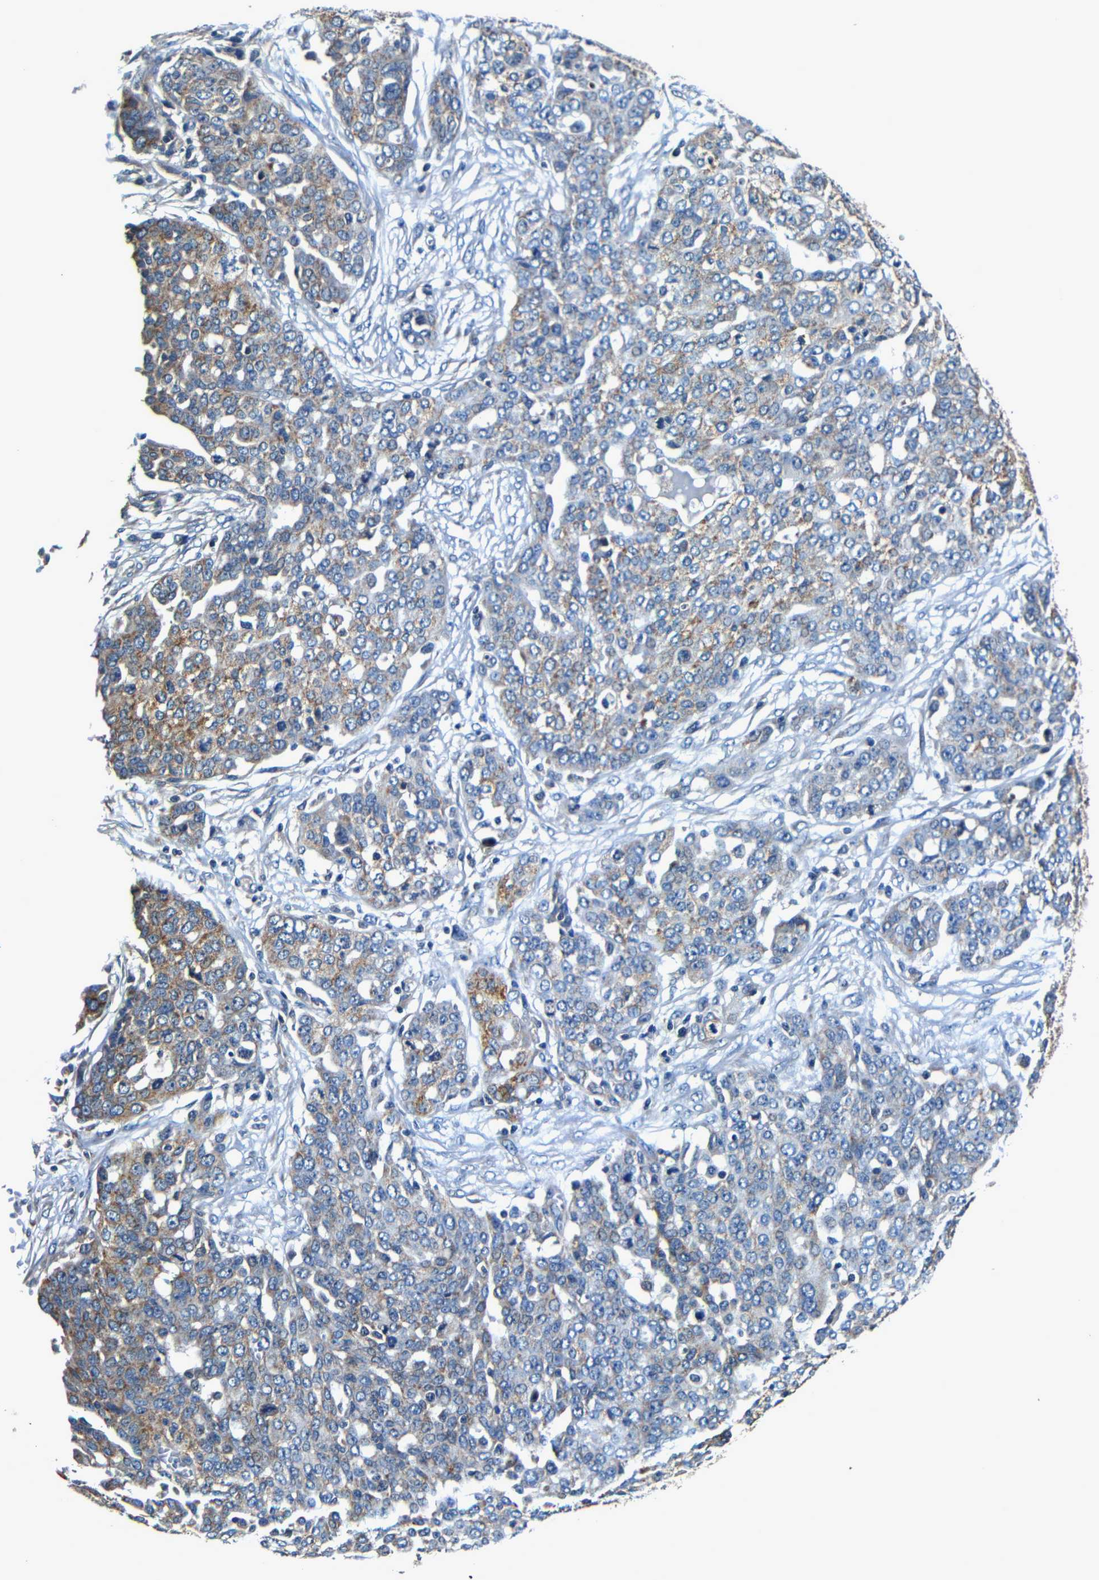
{"staining": {"intensity": "moderate", "quantity": "<25%", "location": "cytoplasmic/membranous"}, "tissue": "ovarian cancer", "cell_type": "Tumor cells", "image_type": "cancer", "snomed": [{"axis": "morphology", "description": "Cystadenocarcinoma, serous, NOS"}, {"axis": "topography", "description": "Soft tissue"}, {"axis": "topography", "description": "Ovary"}], "caption": "Protein staining of ovarian cancer tissue exhibits moderate cytoplasmic/membranous staining in about <25% of tumor cells.", "gene": "MTX1", "patient": {"sex": "female", "age": 57}}